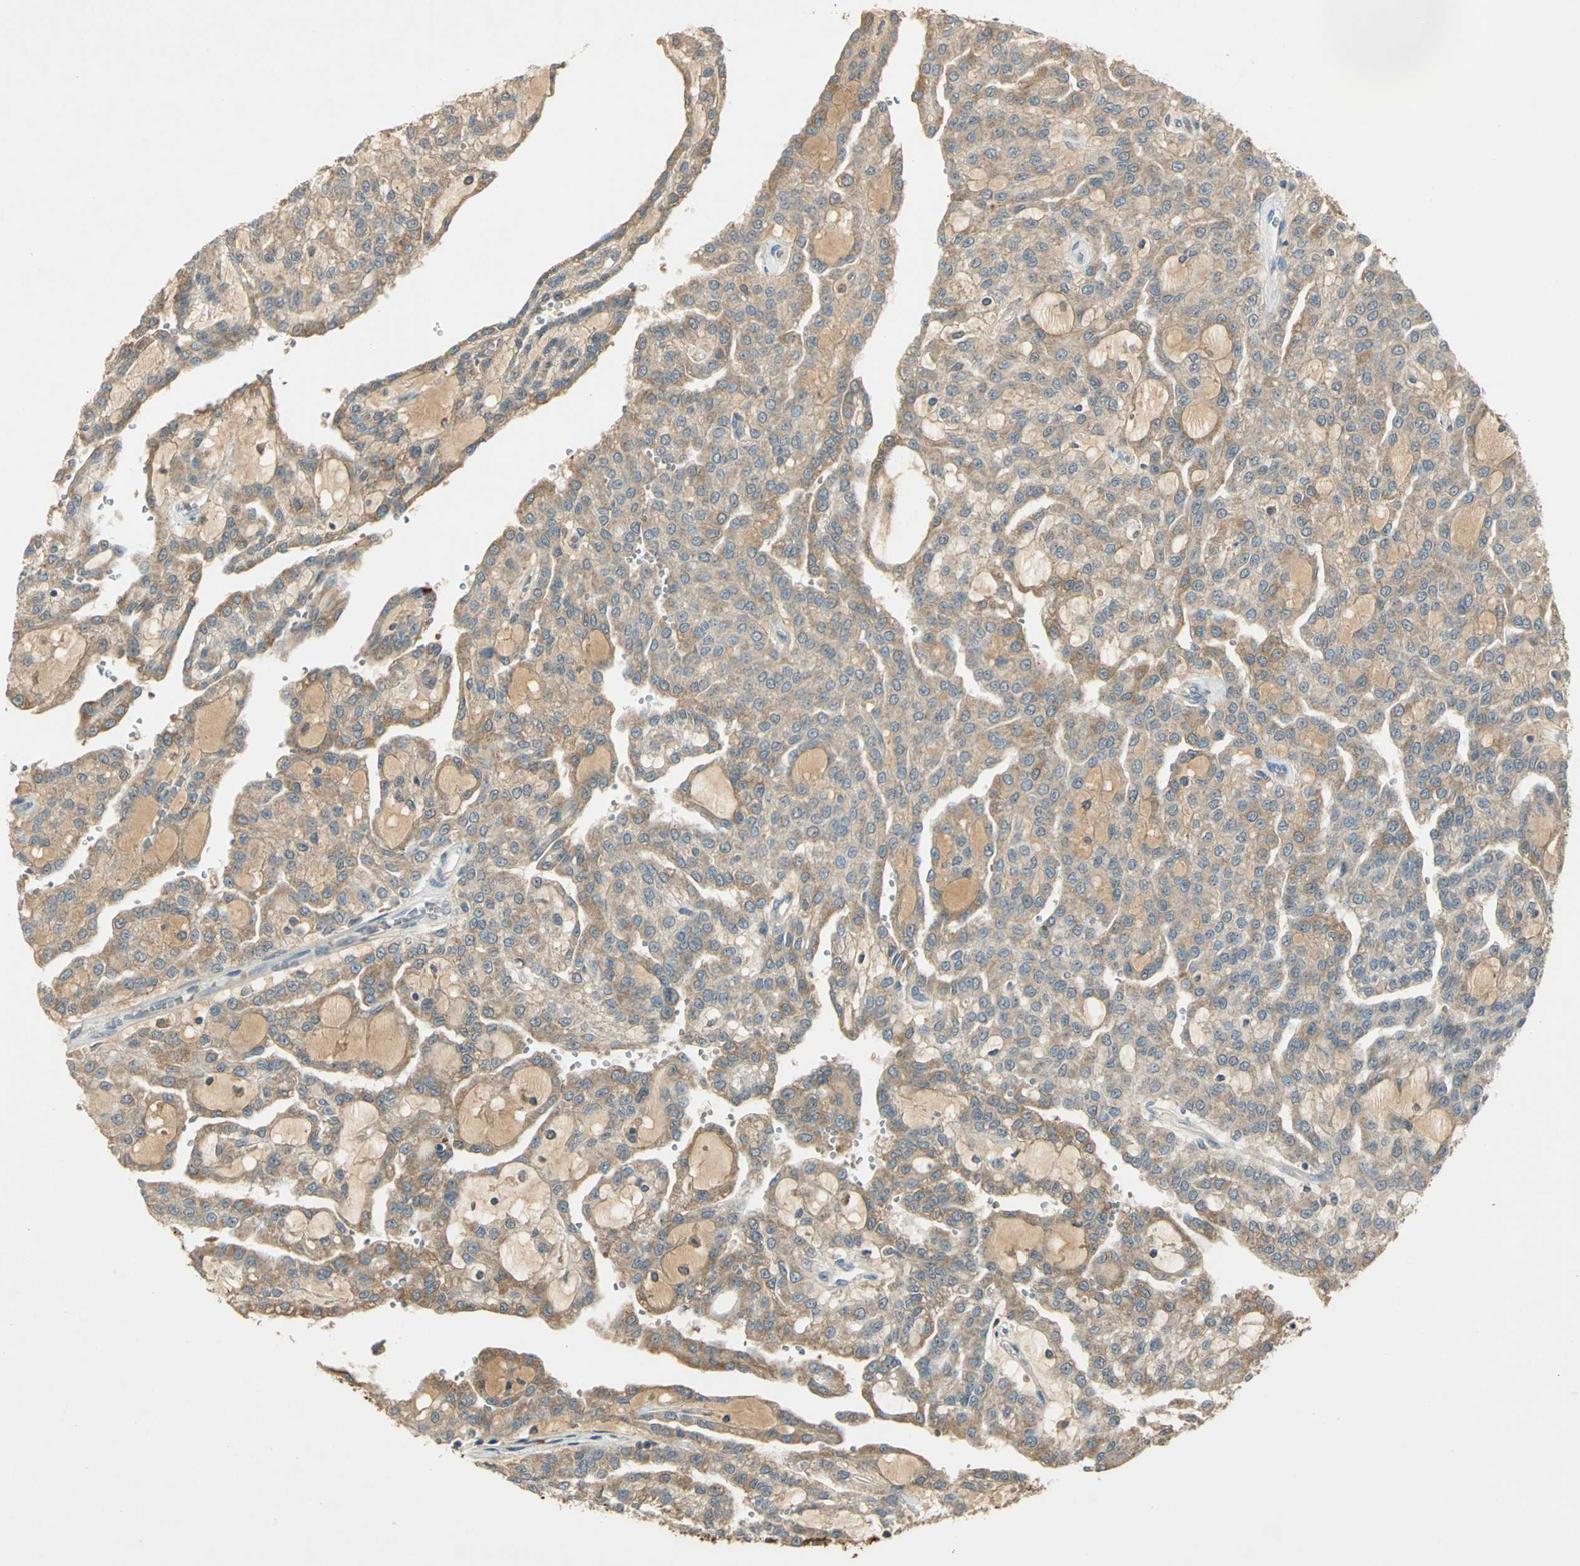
{"staining": {"intensity": "moderate", "quantity": ">75%", "location": "cytoplasmic/membranous"}, "tissue": "renal cancer", "cell_type": "Tumor cells", "image_type": "cancer", "snomed": [{"axis": "morphology", "description": "Adenocarcinoma, NOS"}, {"axis": "topography", "description": "Kidney"}], "caption": "Renal adenocarcinoma was stained to show a protein in brown. There is medium levels of moderate cytoplasmic/membranous staining in approximately >75% of tumor cells.", "gene": "KEAP1", "patient": {"sex": "male", "age": 63}}